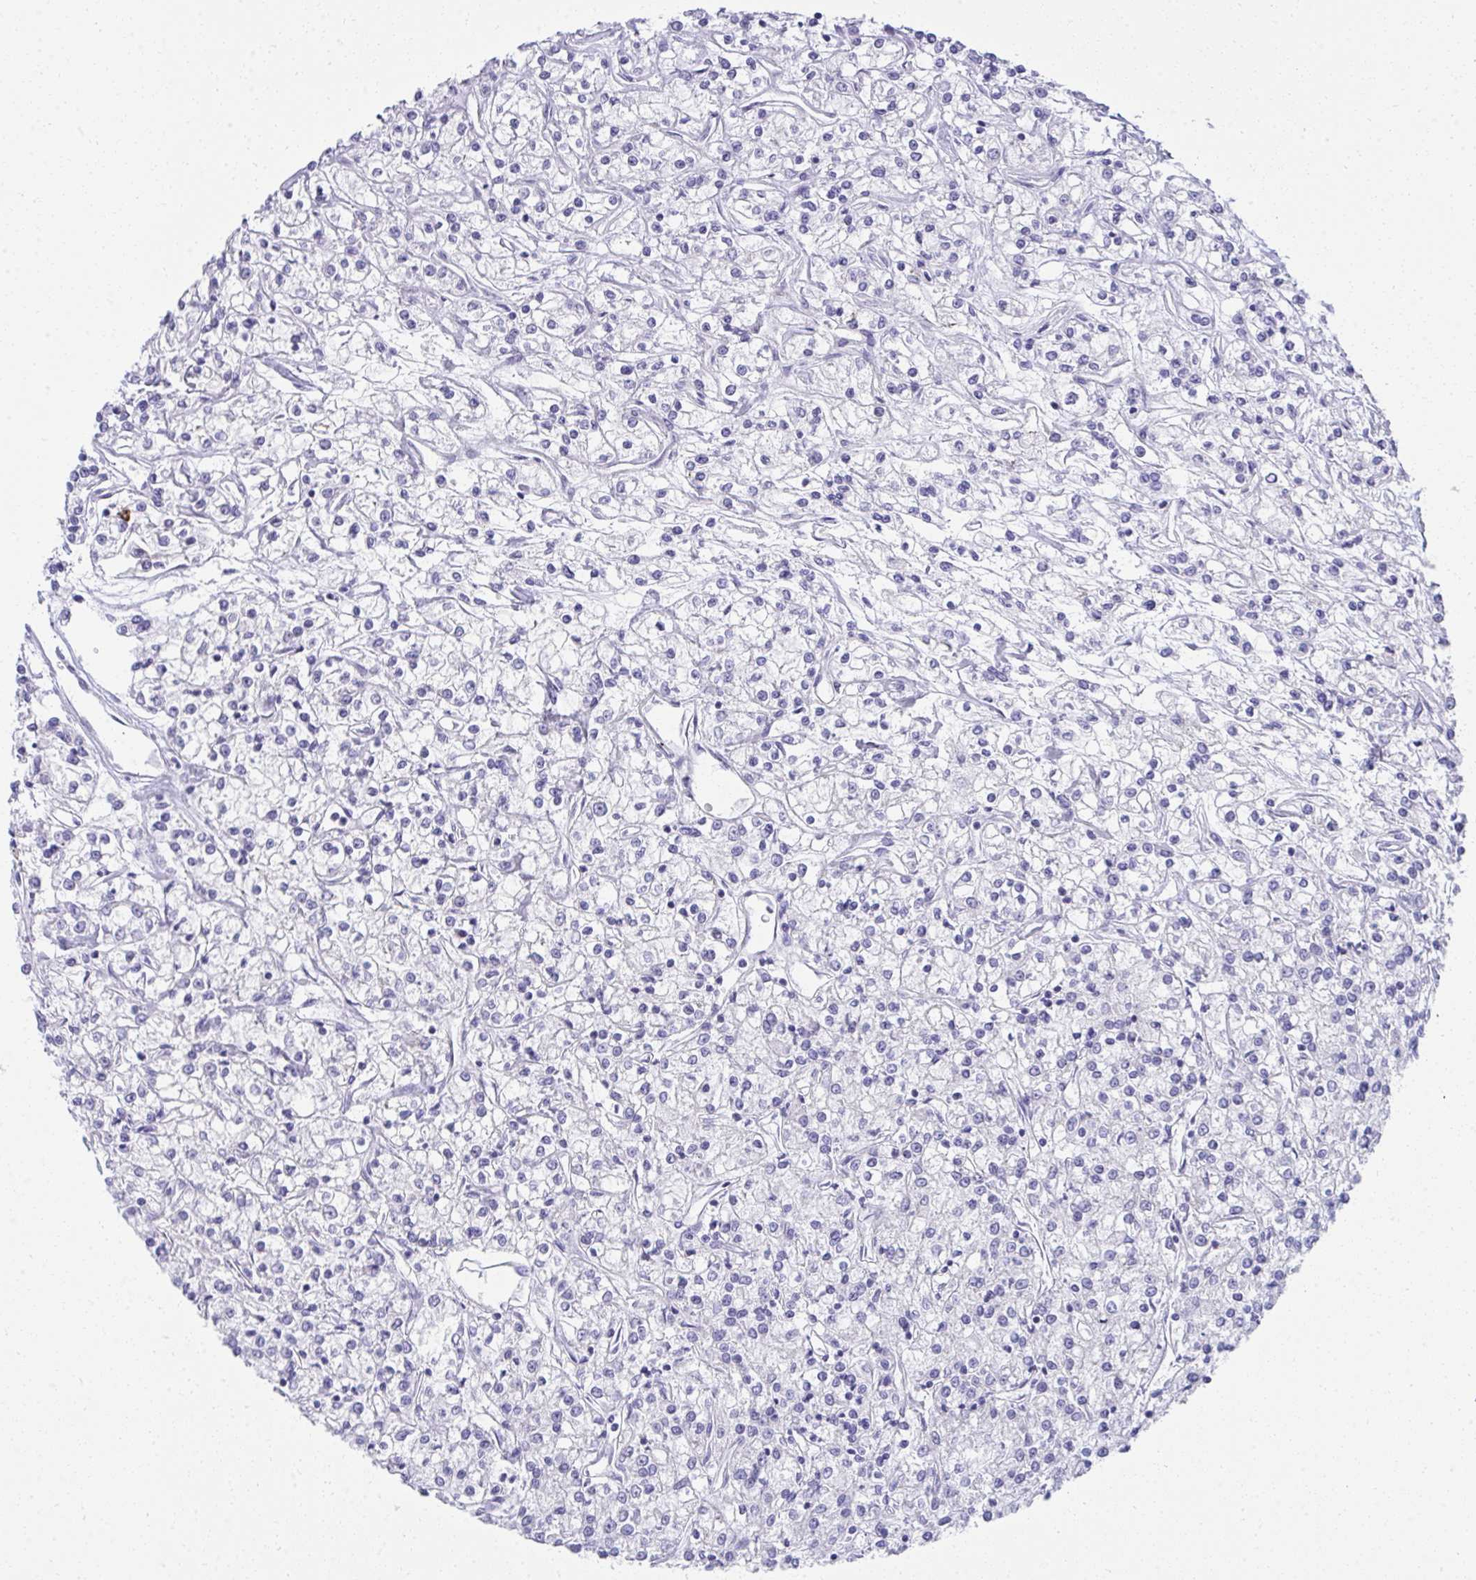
{"staining": {"intensity": "negative", "quantity": "none", "location": "none"}, "tissue": "renal cancer", "cell_type": "Tumor cells", "image_type": "cancer", "snomed": [{"axis": "morphology", "description": "Adenocarcinoma, NOS"}, {"axis": "topography", "description": "Kidney"}], "caption": "Adenocarcinoma (renal) was stained to show a protein in brown. There is no significant expression in tumor cells.", "gene": "PUS7L", "patient": {"sex": "female", "age": 59}}